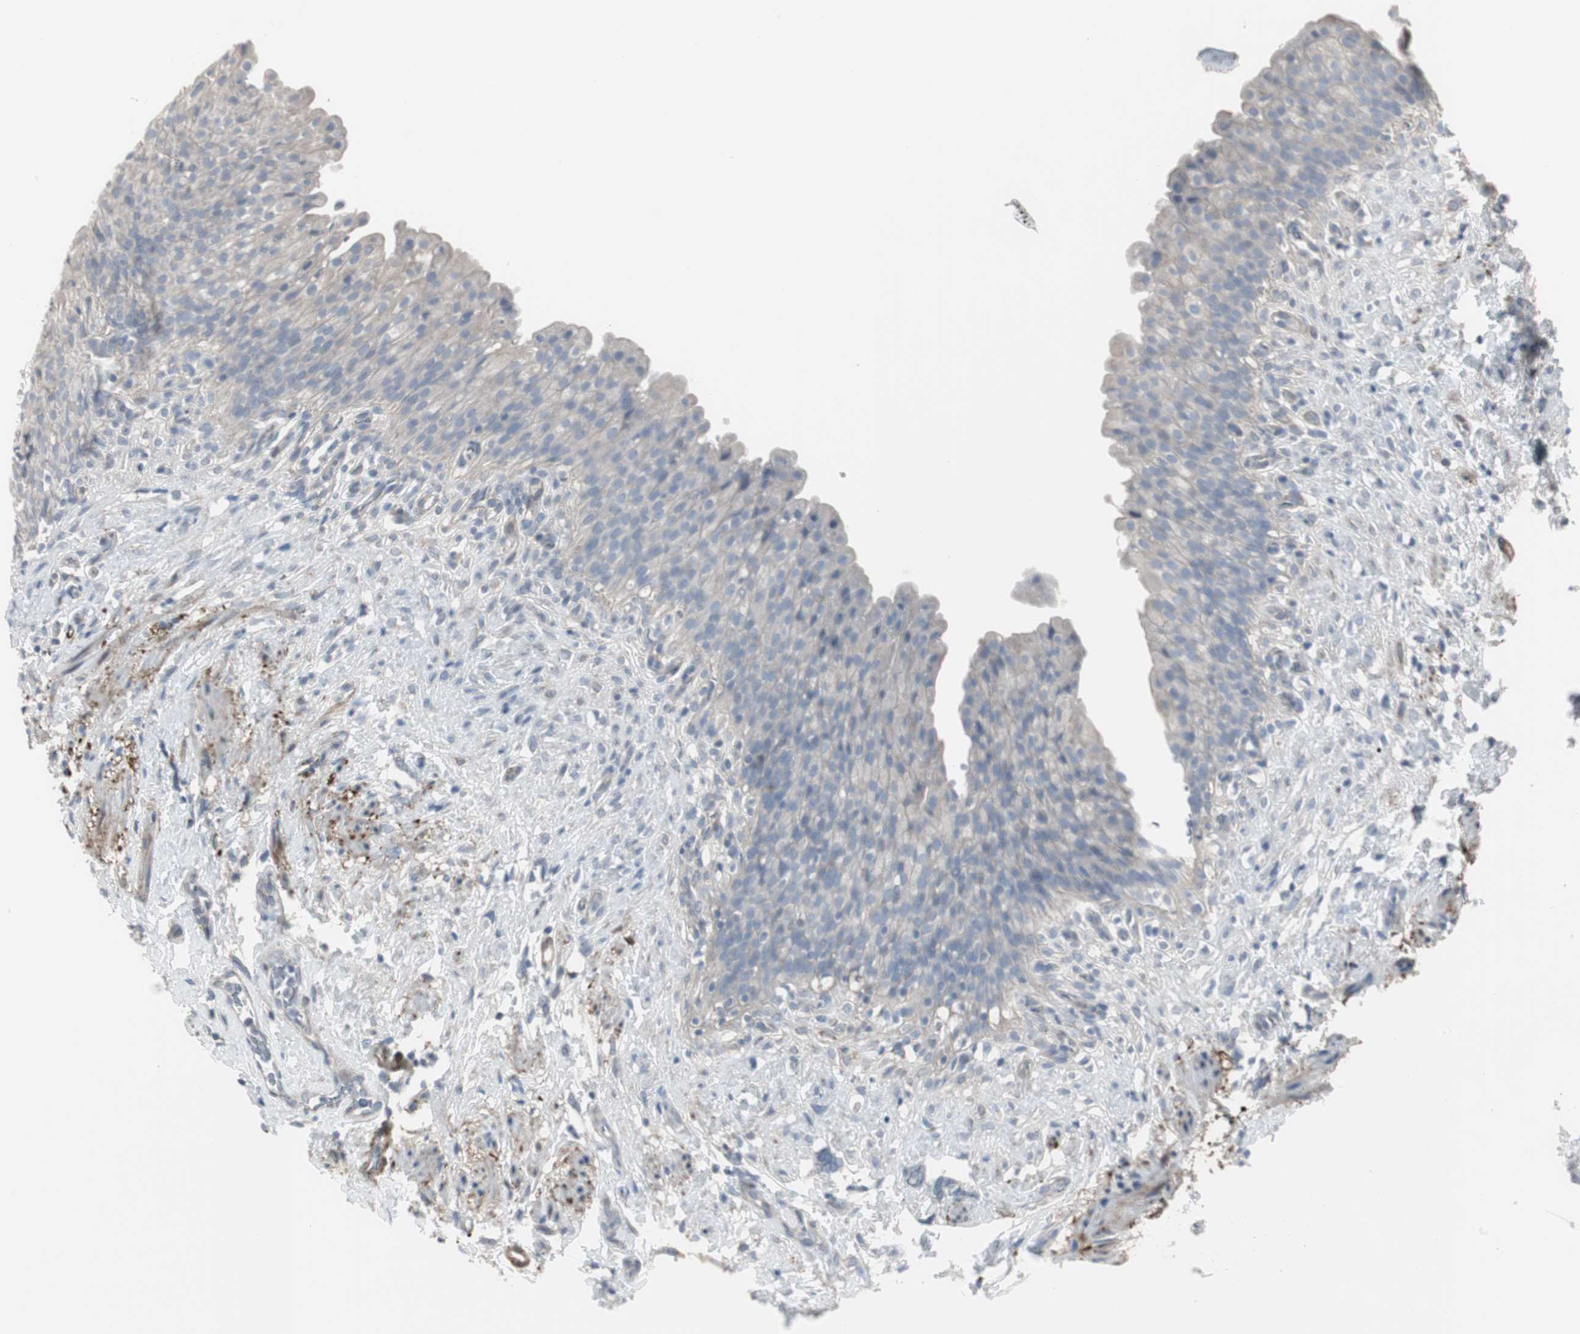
{"staining": {"intensity": "negative", "quantity": "none", "location": "none"}, "tissue": "urinary bladder", "cell_type": "Urothelial cells", "image_type": "normal", "snomed": [{"axis": "morphology", "description": "Normal tissue, NOS"}, {"axis": "topography", "description": "Urinary bladder"}], "caption": "IHC of benign human urinary bladder exhibits no positivity in urothelial cells. (Brightfield microscopy of DAB (3,3'-diaminobenzidine) immunohistochemistry at high magnification).", "gene": "DMPK", "patient": {"sex": "female", "age": 79}}